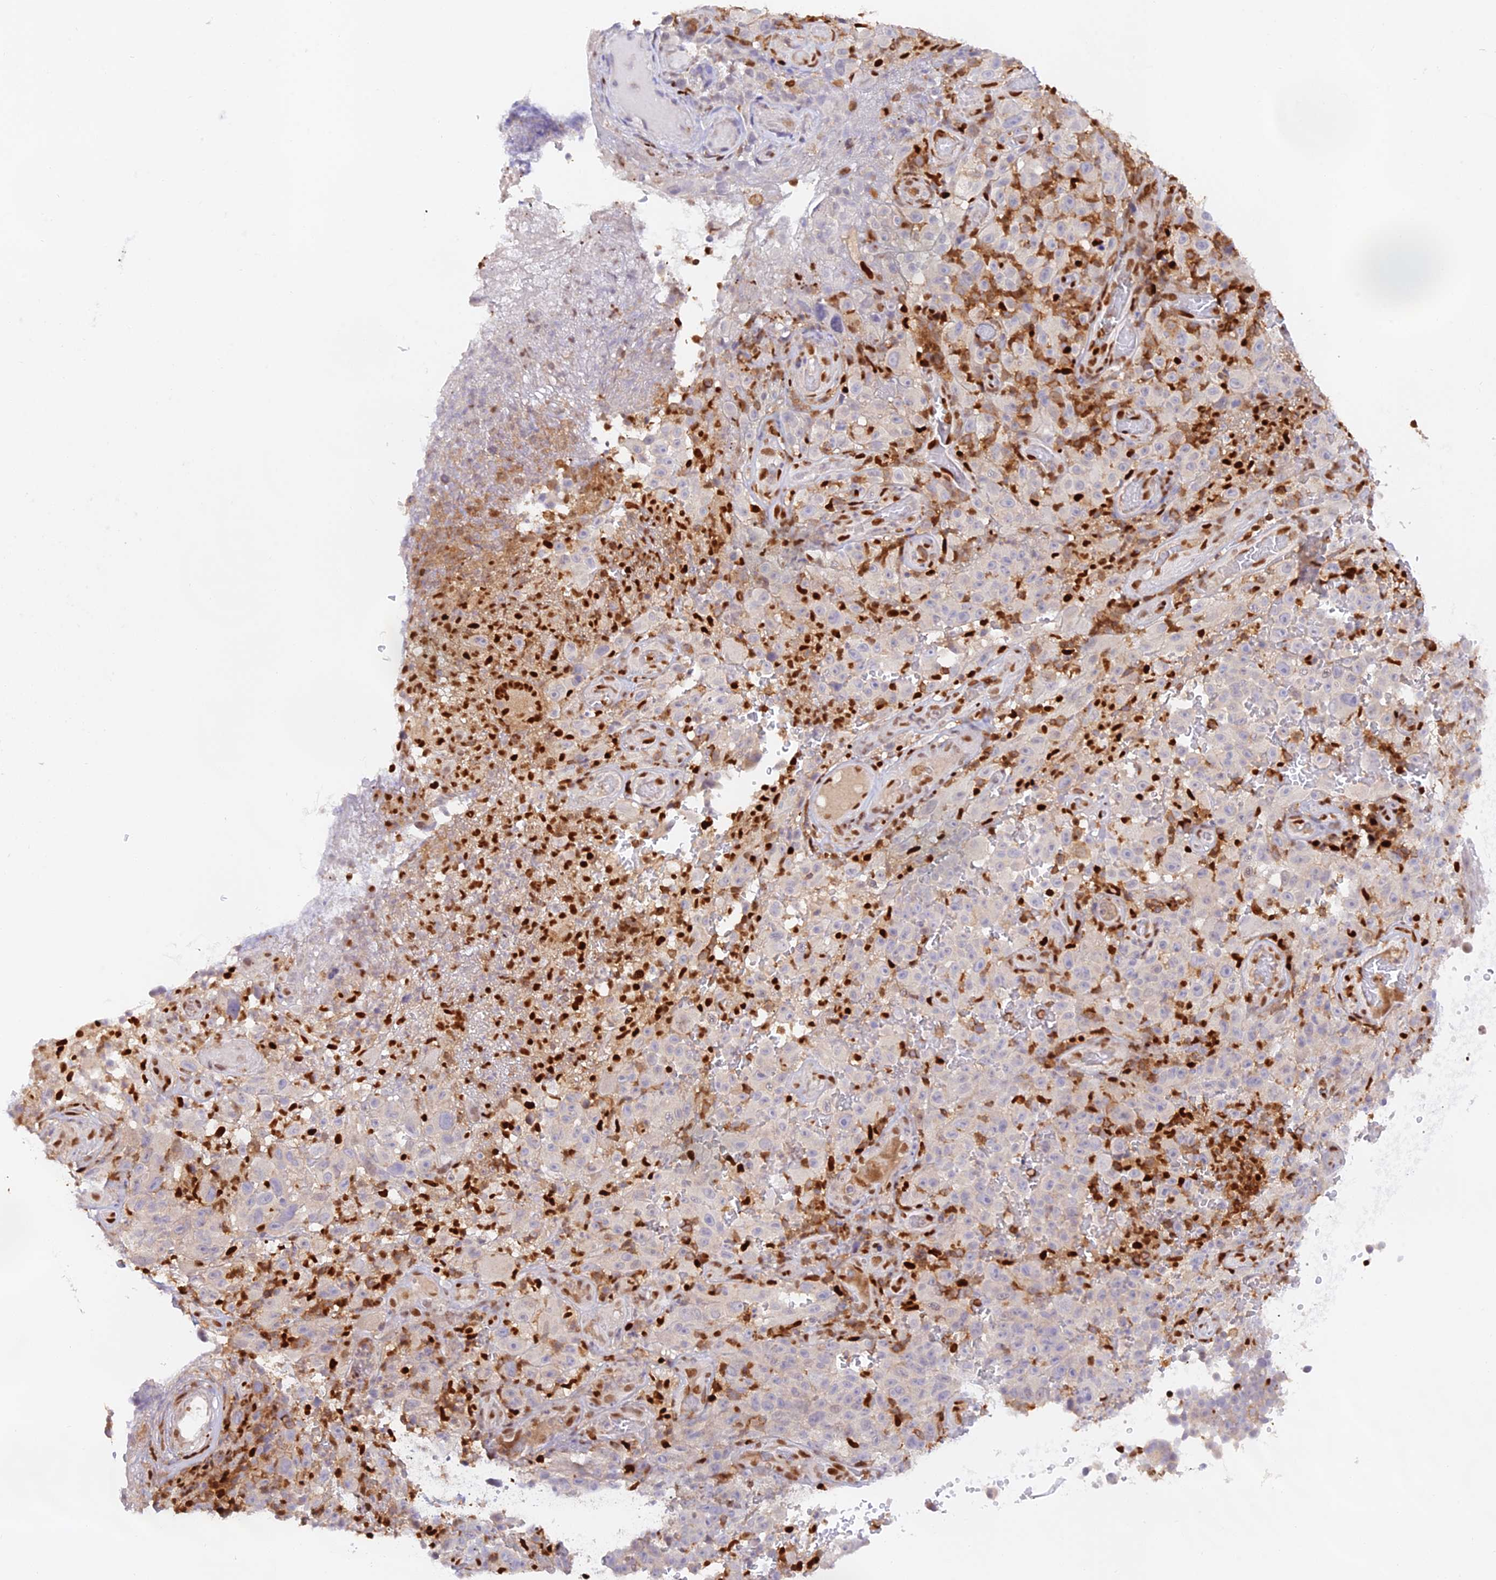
{"staining": {"intensity": "negative", "quantity": "none", "location": "none"}, "tissue": "melanoma", "cell_type": "Tumor cells", "image_type": "cancer", "snomed": [{"axis": "morphology", "description": "Malignant melanoma, NOS"}, {"axis": "topography", "description": "Skin"}], "caption": "IHC image of malignant melanoma stained for a protein (brown), which reveals no expression in tumor cells. (DAB IHC, high magnification).", "gene": "DENND1C", "patient": {"sex": "female", "age": 82}}